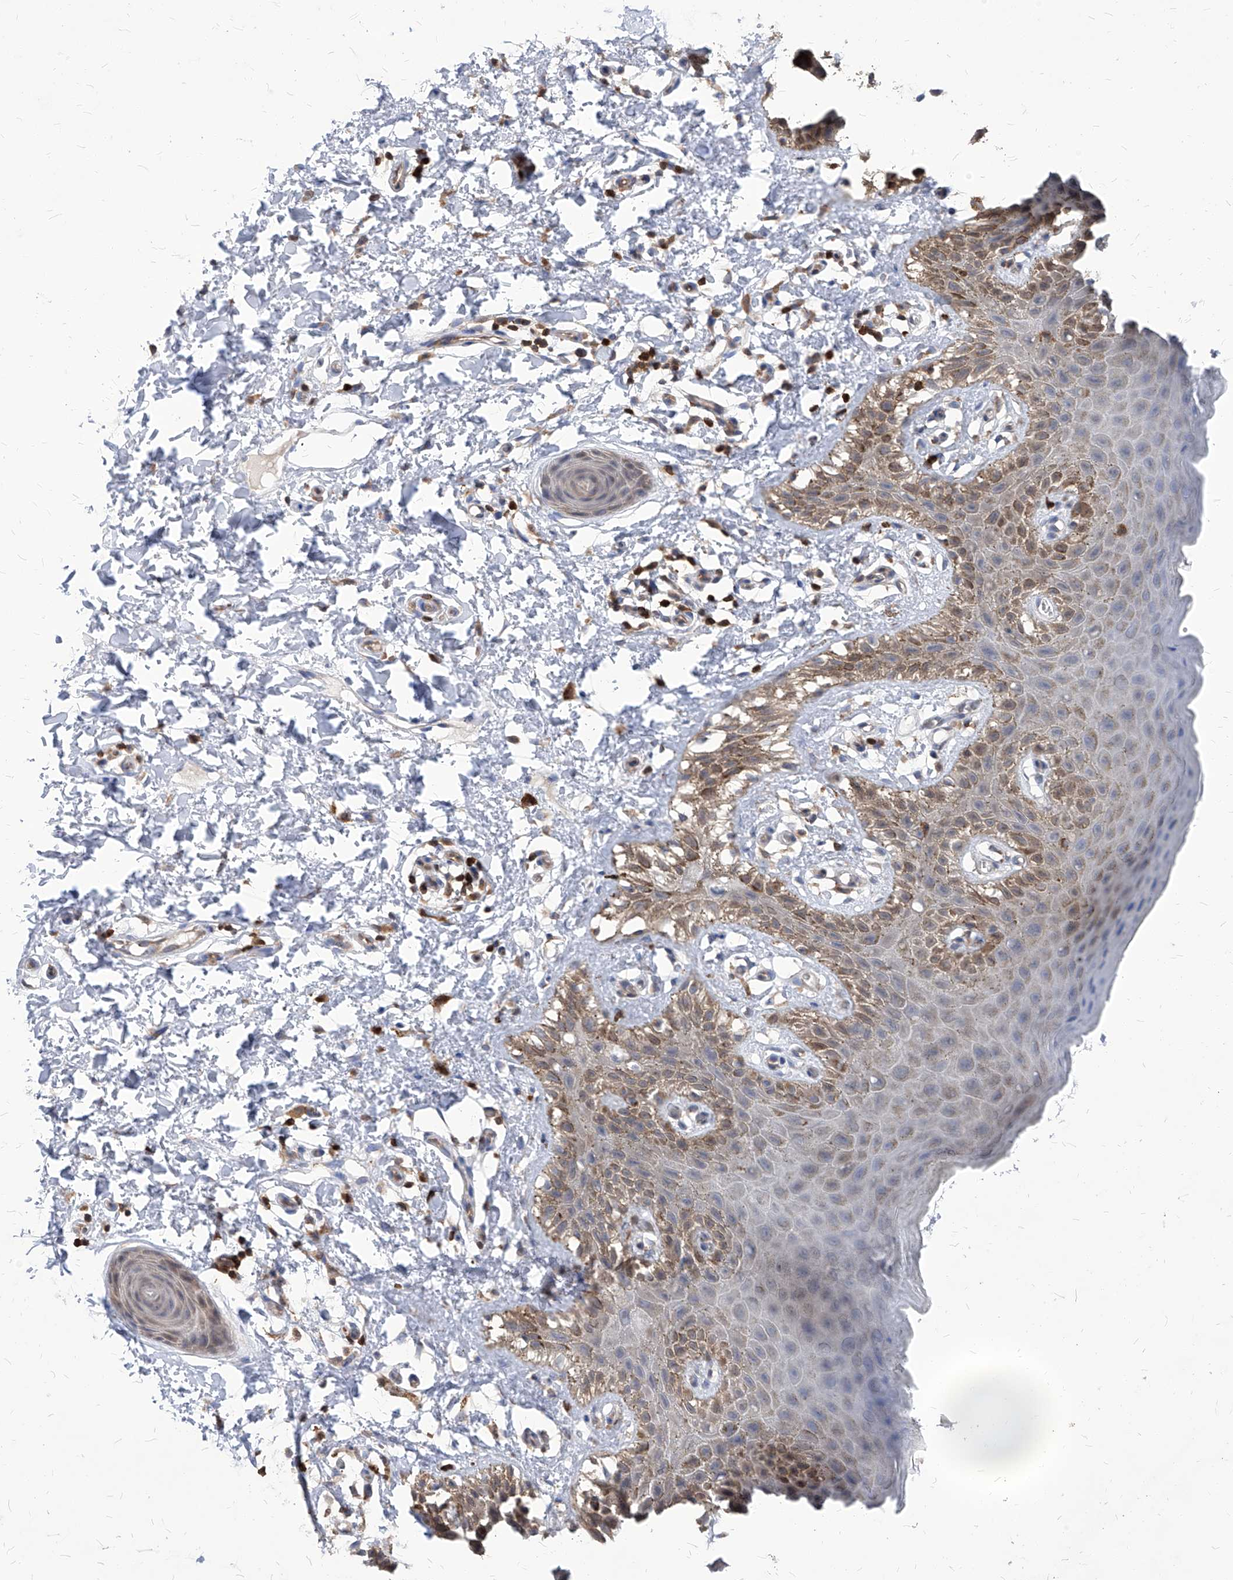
{"staining": {"intensity": "moderate", "quantity": "<25%", "location": "cytoplasmic/membranous,nuclear"}, "tissue": "skin", "cell_type": "Epidermal cells", "image_type": "normal", "snomed": [{"axis": "morphology", "description": "Normal tissue, NOS"}, {"axis": "topography", "description": "Anal"}], "caption": "There is low levels of moderate cytoplasmic/membranous,nuclear positivity in epidermal cells of unremarkable skin, as demonstrated by immunohistochemical staining (brown color).", "gene": "ABRACL", "patient": {"sex": "male", "age": 44}}